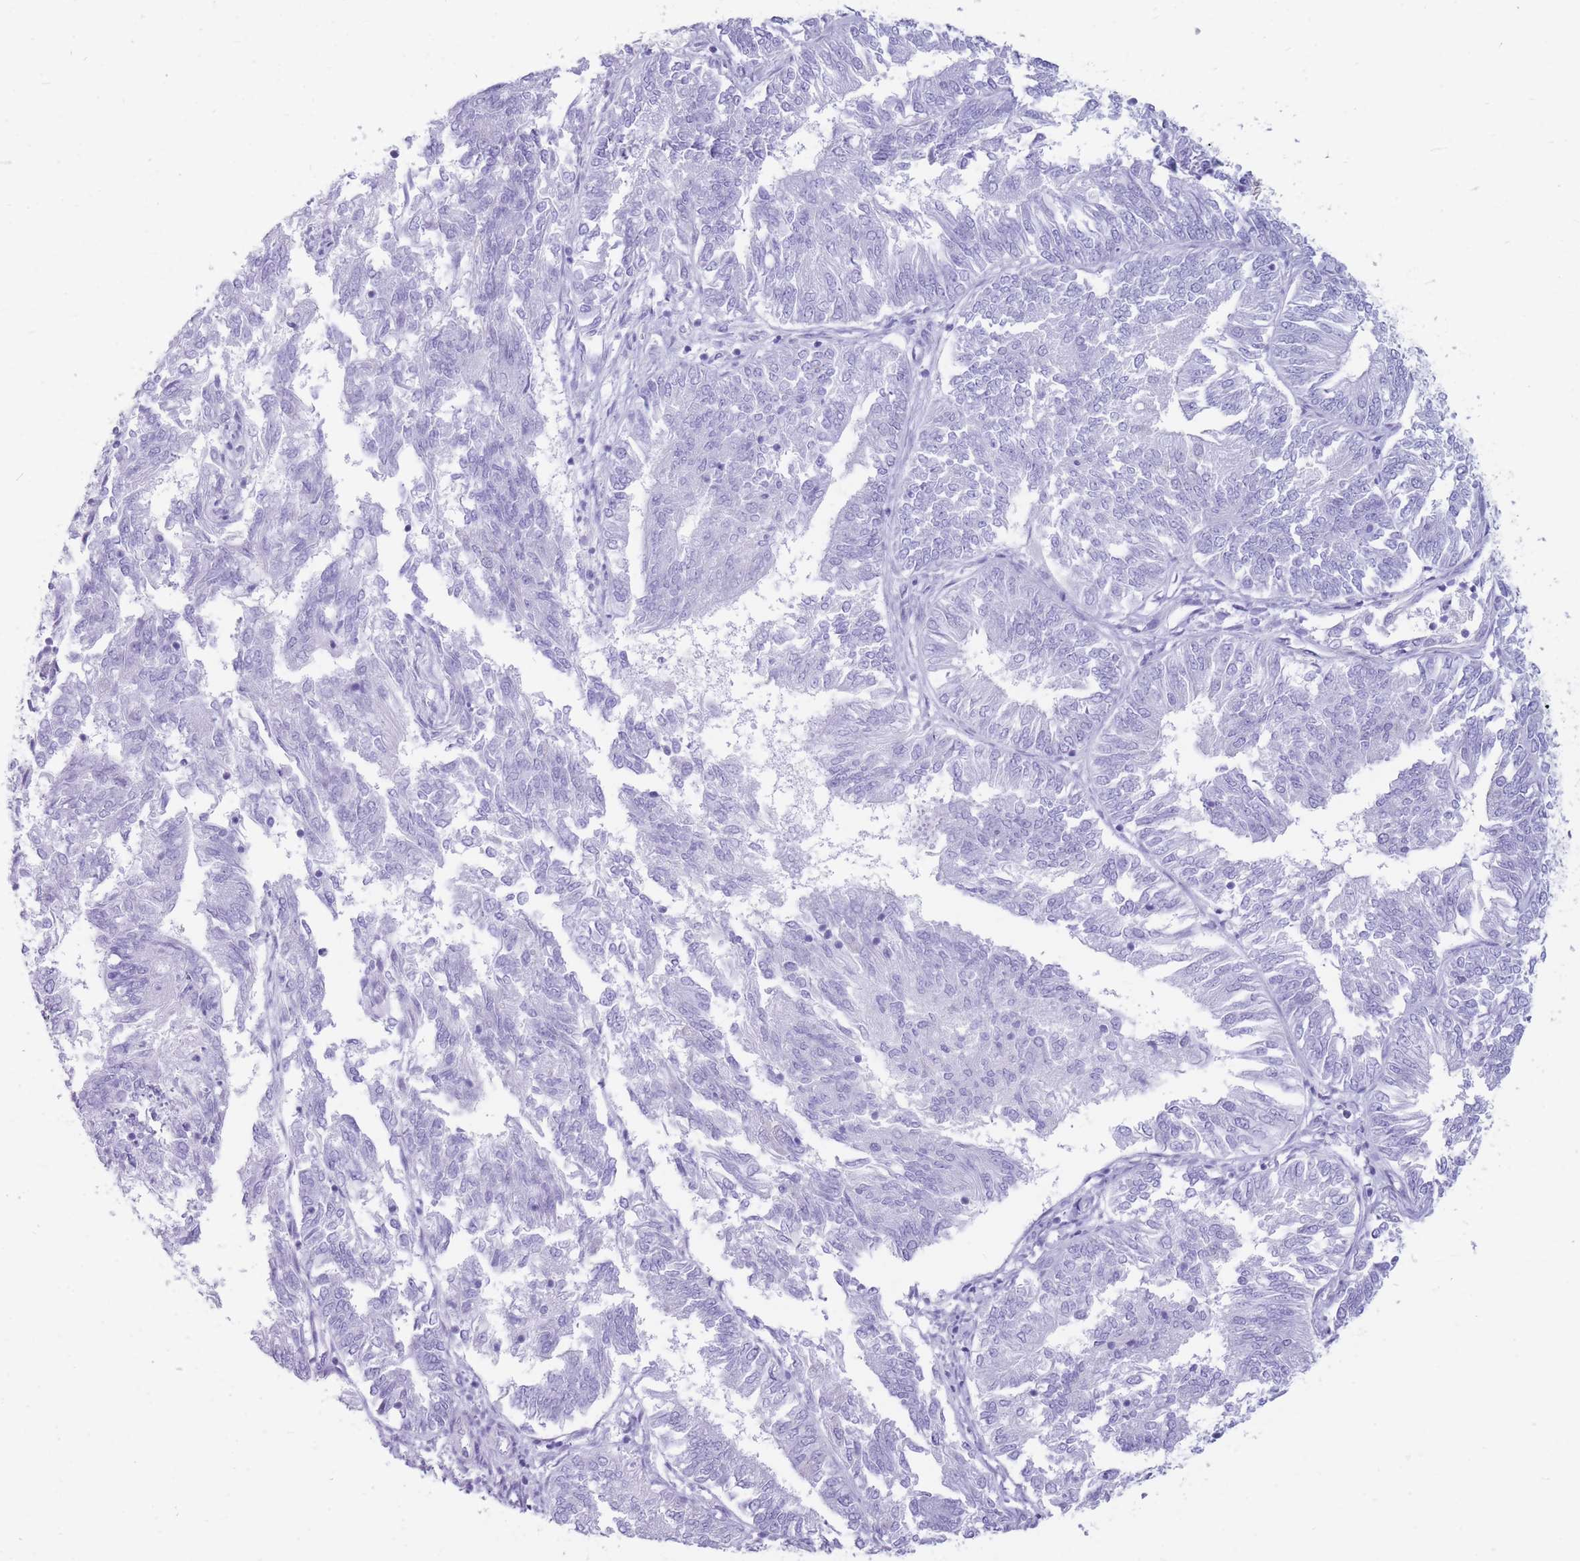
{"staining": {"intensity": "negative", "quantity": "none", "location": "none"}, "tissue": "endometrial cancer", "cell_type": "Tumor cells", "image_type": "cancer", "snomed": [{"axis": "morphology", "description": "Adenocarcinoma, NOS"}, {"axis": "topography", "description": "Endometrium"}], "caption": "Endometrial cancer stained for a protein using IHC shows no expression tumor cells.", "gene": "MTSS2", "patient": {"sex": "female", "age": 58}}